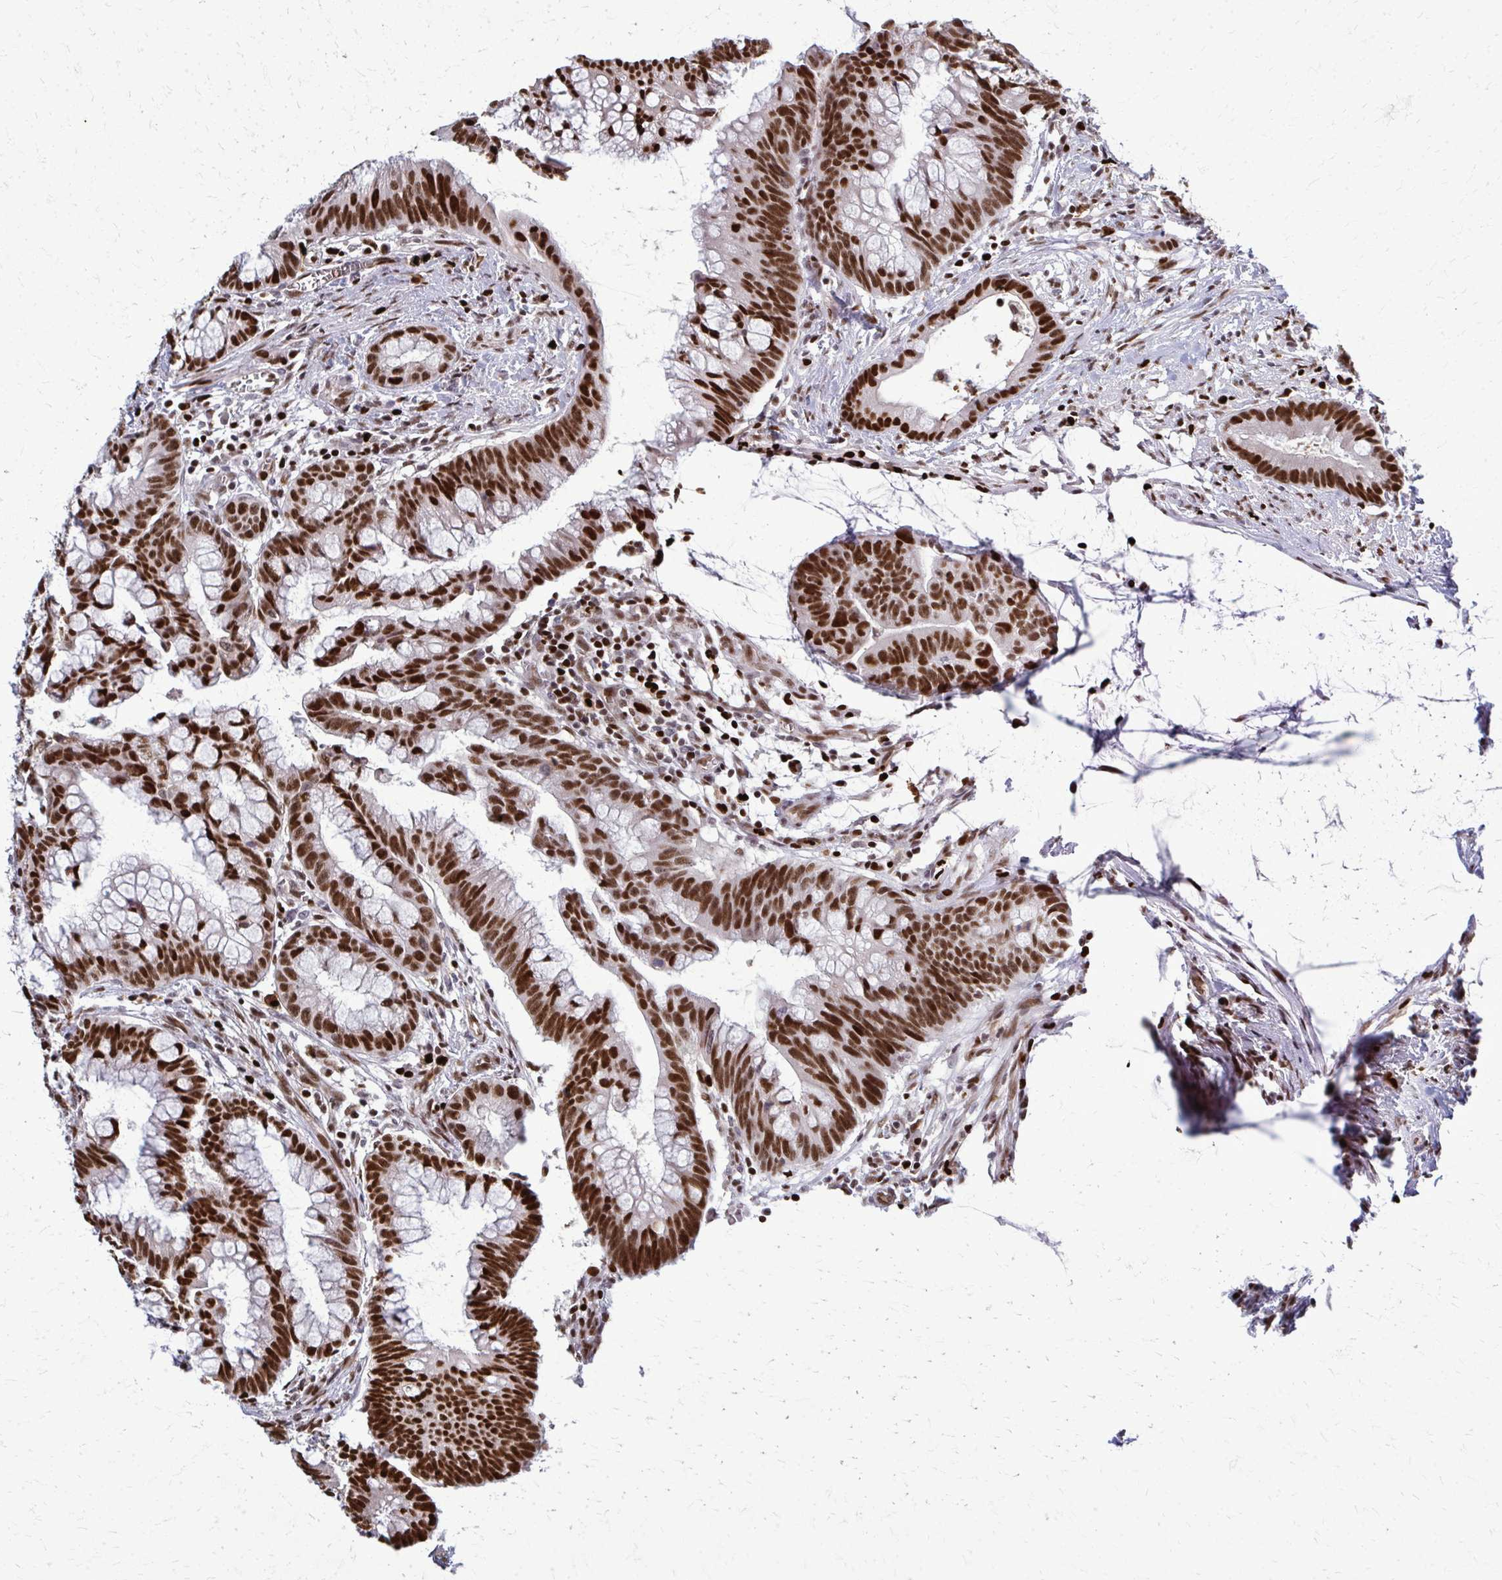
{"staining": {"intensity": "strong", "quantity": ">75%", "location": "nuclear"}, "tissue": "colorectal cancer", "cell_type": "Tumor cells", "image_type": "cancer", "snomed": [{"axis": "morphology", "description": "Adenocarcinoma, NOS"}, {"axis": "topography", "description": "Colon"}], "caption": "Immunohistochemistry of colorectal cancer (adenocarcinoma) exhibits high levels of strong nuclear staining in about >75% of tumor cells. (brown staining indicates protein expression, while blue staining denotes nuclei).", "gene": "ZNF559", "patient": {"sex": "male", "age": 62}}